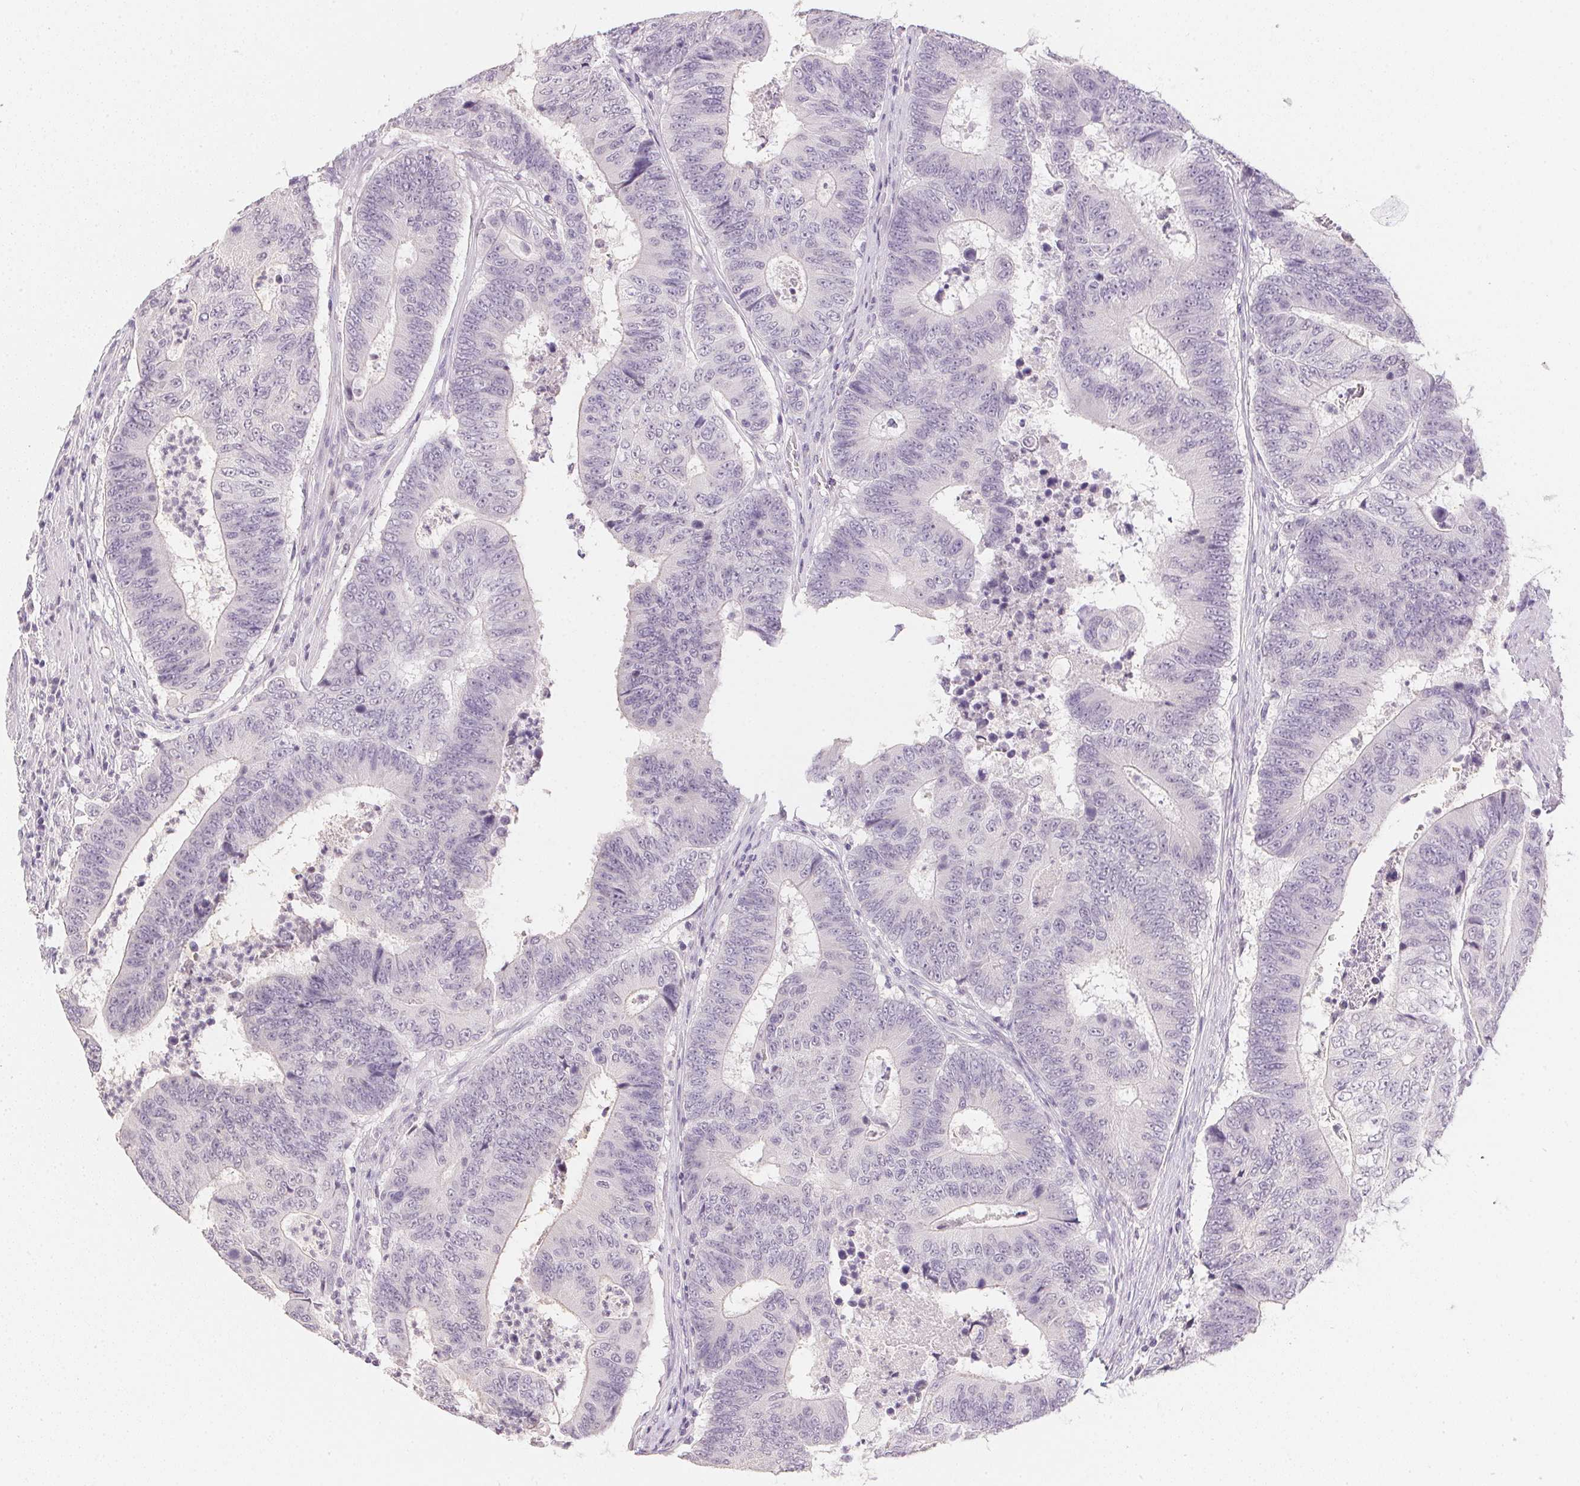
{"staining": {"intensity": "negative", "quantity": "none", "location": "none"}, "tissue": "colorectal cancer", "cell_type": "Tumor cells", "image_type": "cancer", "snomed": [{"axis": "morphology", "description": "Adenocarcinoma, NOS"}, {"axis": "topography", "description": "Colon"}], "caption": "Protein analysis of adenocarcinoma (colorectal) exhibits no significant positivity in tumor cells. Nuclei are stained in blue.", "gene": "PPY", "patient": {"sex": "female", "age": 48}}